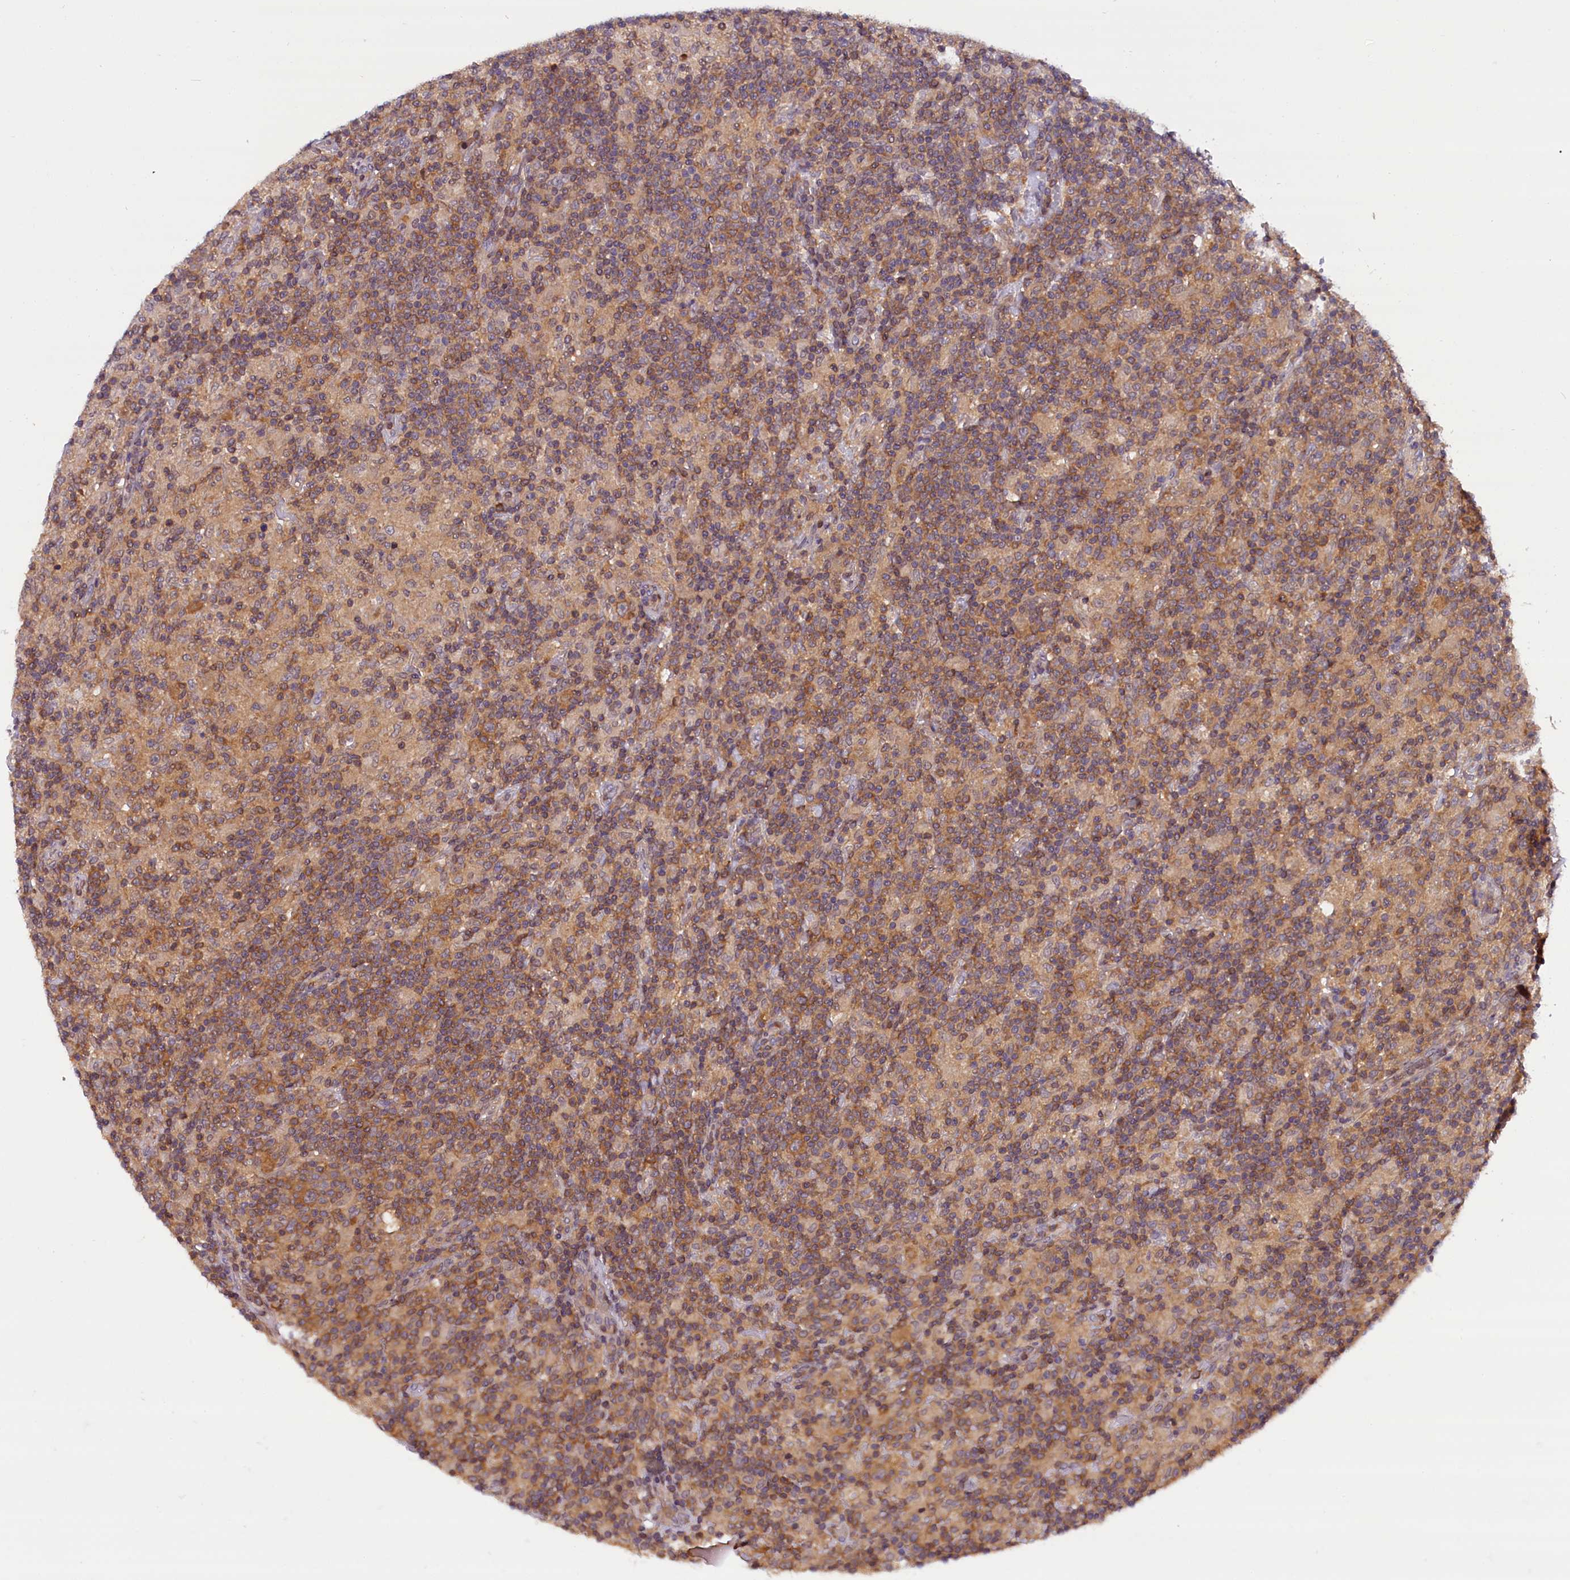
{"staining": {"intensity": "negative", "quantity": "none", "location": "none"}, "tissue": "lymphoma", "cell_type": "Tumor cells", "image_type": "cancer", "snomed": [{"axis": "morphology", "description": "Hodgkin's disease, NOS"}, {"axis": "topography", "description": "Lymph node"}], "caption": "Hodgkin's disease was stained to show a protein in brown. There is no significant positivity in tumor cells. (Stains: DAB (3,3'-diaminobenzidine) immunohistochemistry (IHC) with hematoxylin counter stain, Microscopy: brightfield microscopy at high magnification).", "gene": "TBCB", "patient": {"sex": "male", "age": 70}}